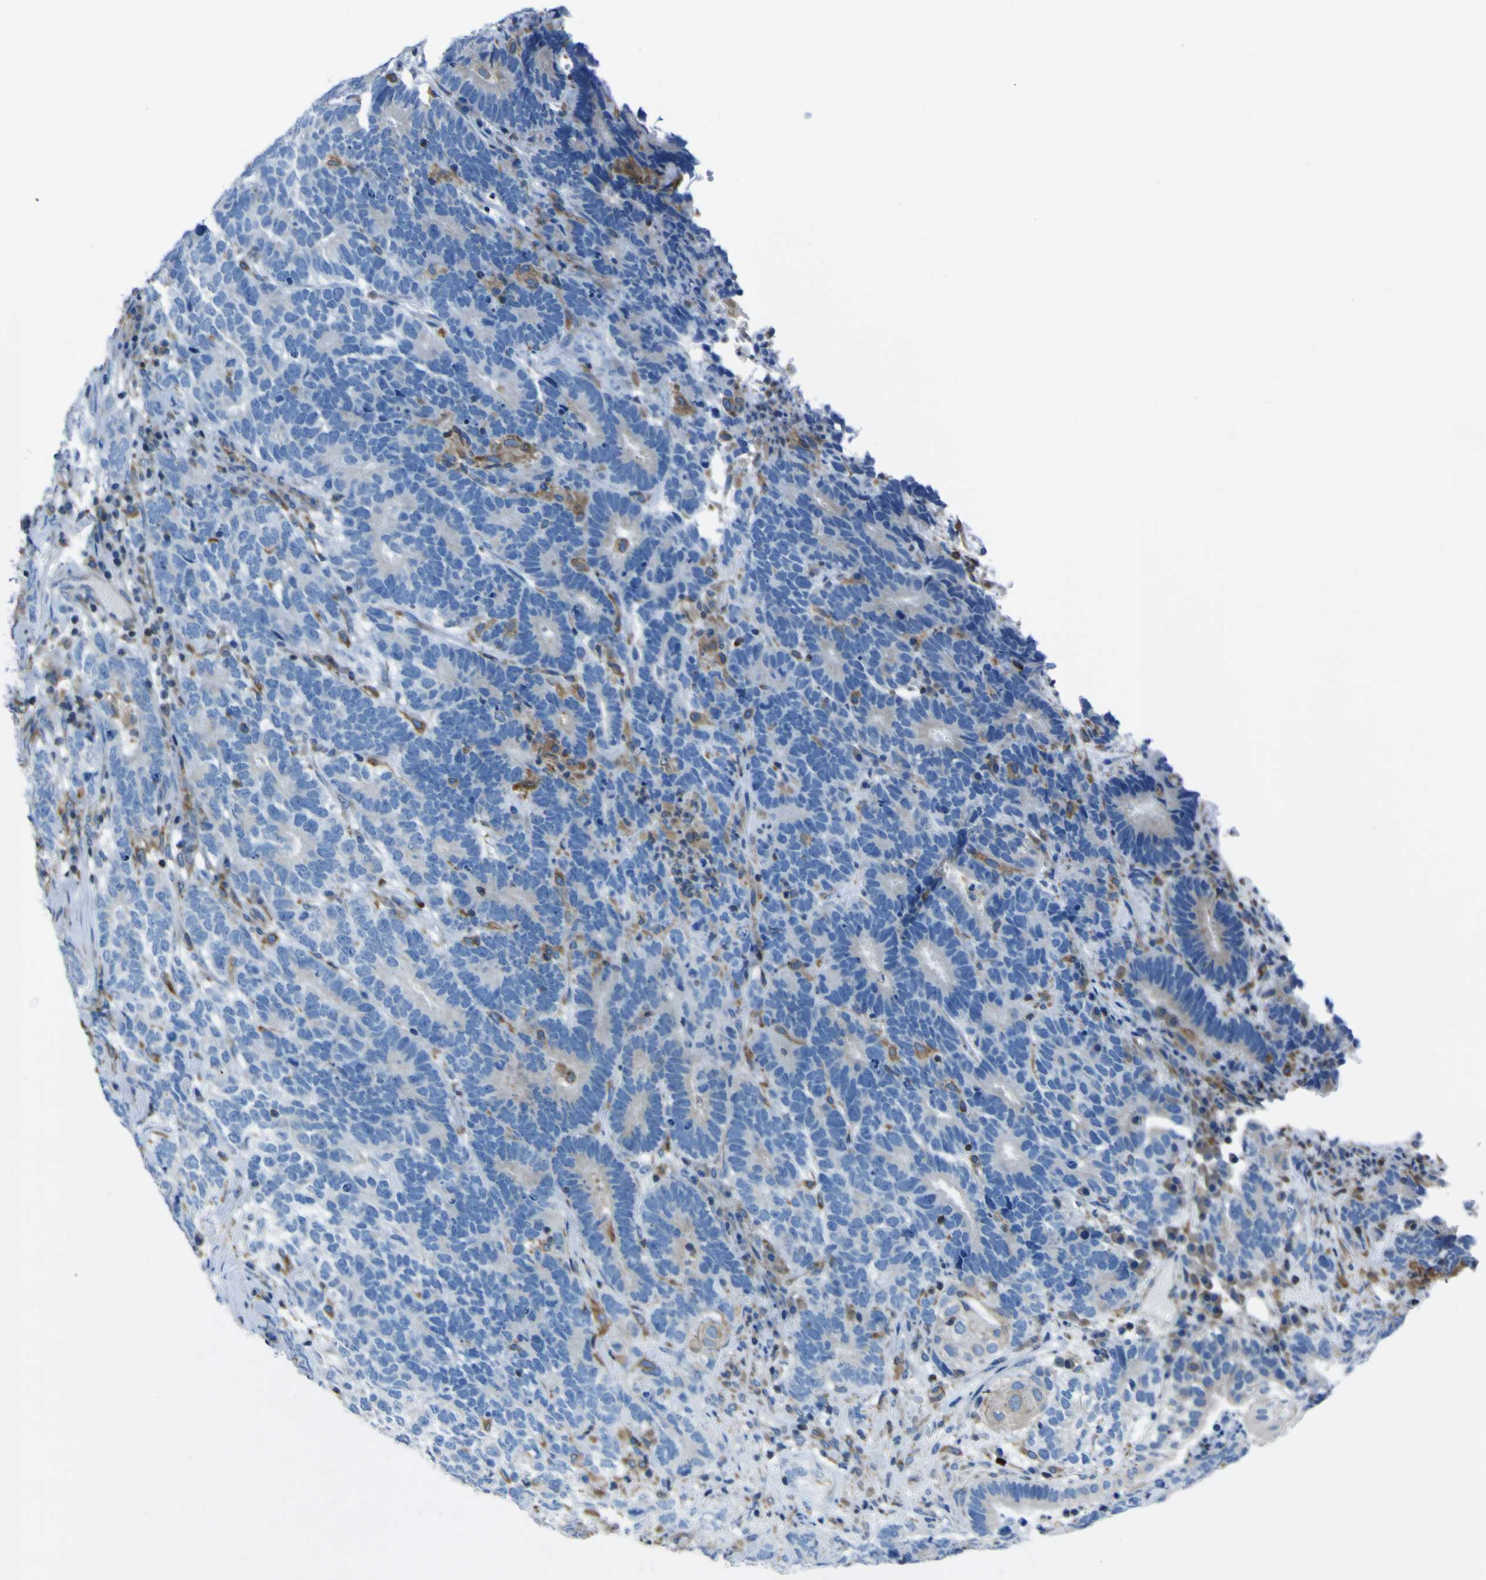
{"staining": {"intensity": "negative", "quantity": "none", "location": "none"}, "tissue": "testis cancer", "cell_type": "Tumor cells", "image_type": "cancer", "snomed": [{"axis": "morphology", "description": "Carcinoma, Embryonal, NOS"}, {"axis": "topography", "description": "Testis"}], "caption": "This is an immunohistochemistry (IHC) photomicrograph of human testis embryonal carcinoma. There is no positivity in tumor cells.", "gene": "STIM1", "patient": {"sex": "male", "age": 26}}